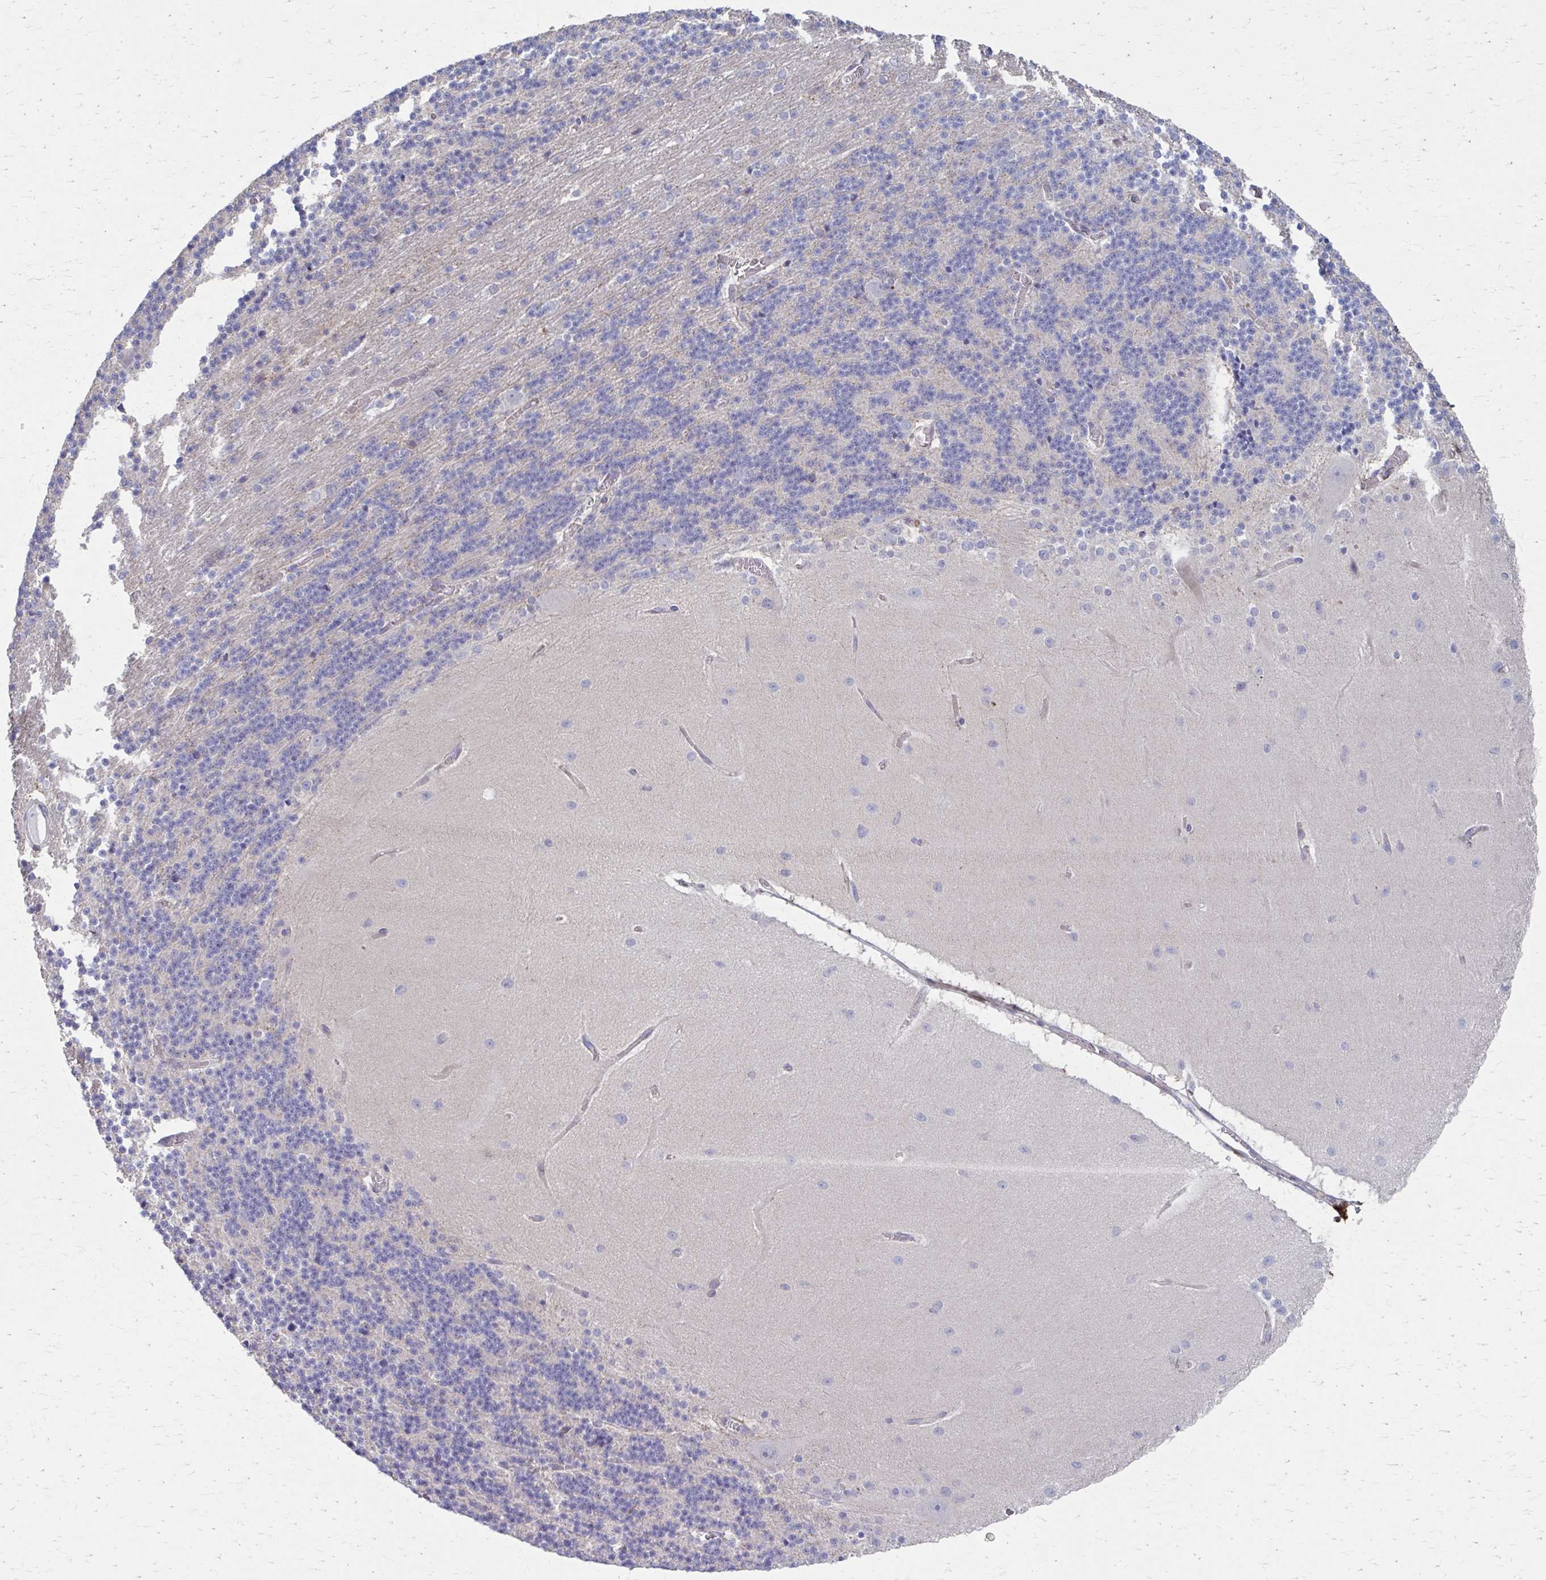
{"staining": {"intensity": "negative", "quantity": "none", "location": "none"}, "tissue": "cerebellum", "cell_type": "Cells in granular layer", "image_type": "normal", "snomed": [{"axis": "morphology", "description": "Normal tissue, NOS"}, {"axis": "topography", "description": "Cerebellum"}], "caption": "Immunohistochemical staining of benign cerebellum displays no significant expression in cells in granular layer. The staining is performed using DAB (3,3'-diaminobenzidine) brown chromogen with nuclei counter-stained in using hematoxylin.", "gene": "MMP14", "patient": {"sex": "female", "age": 54}}